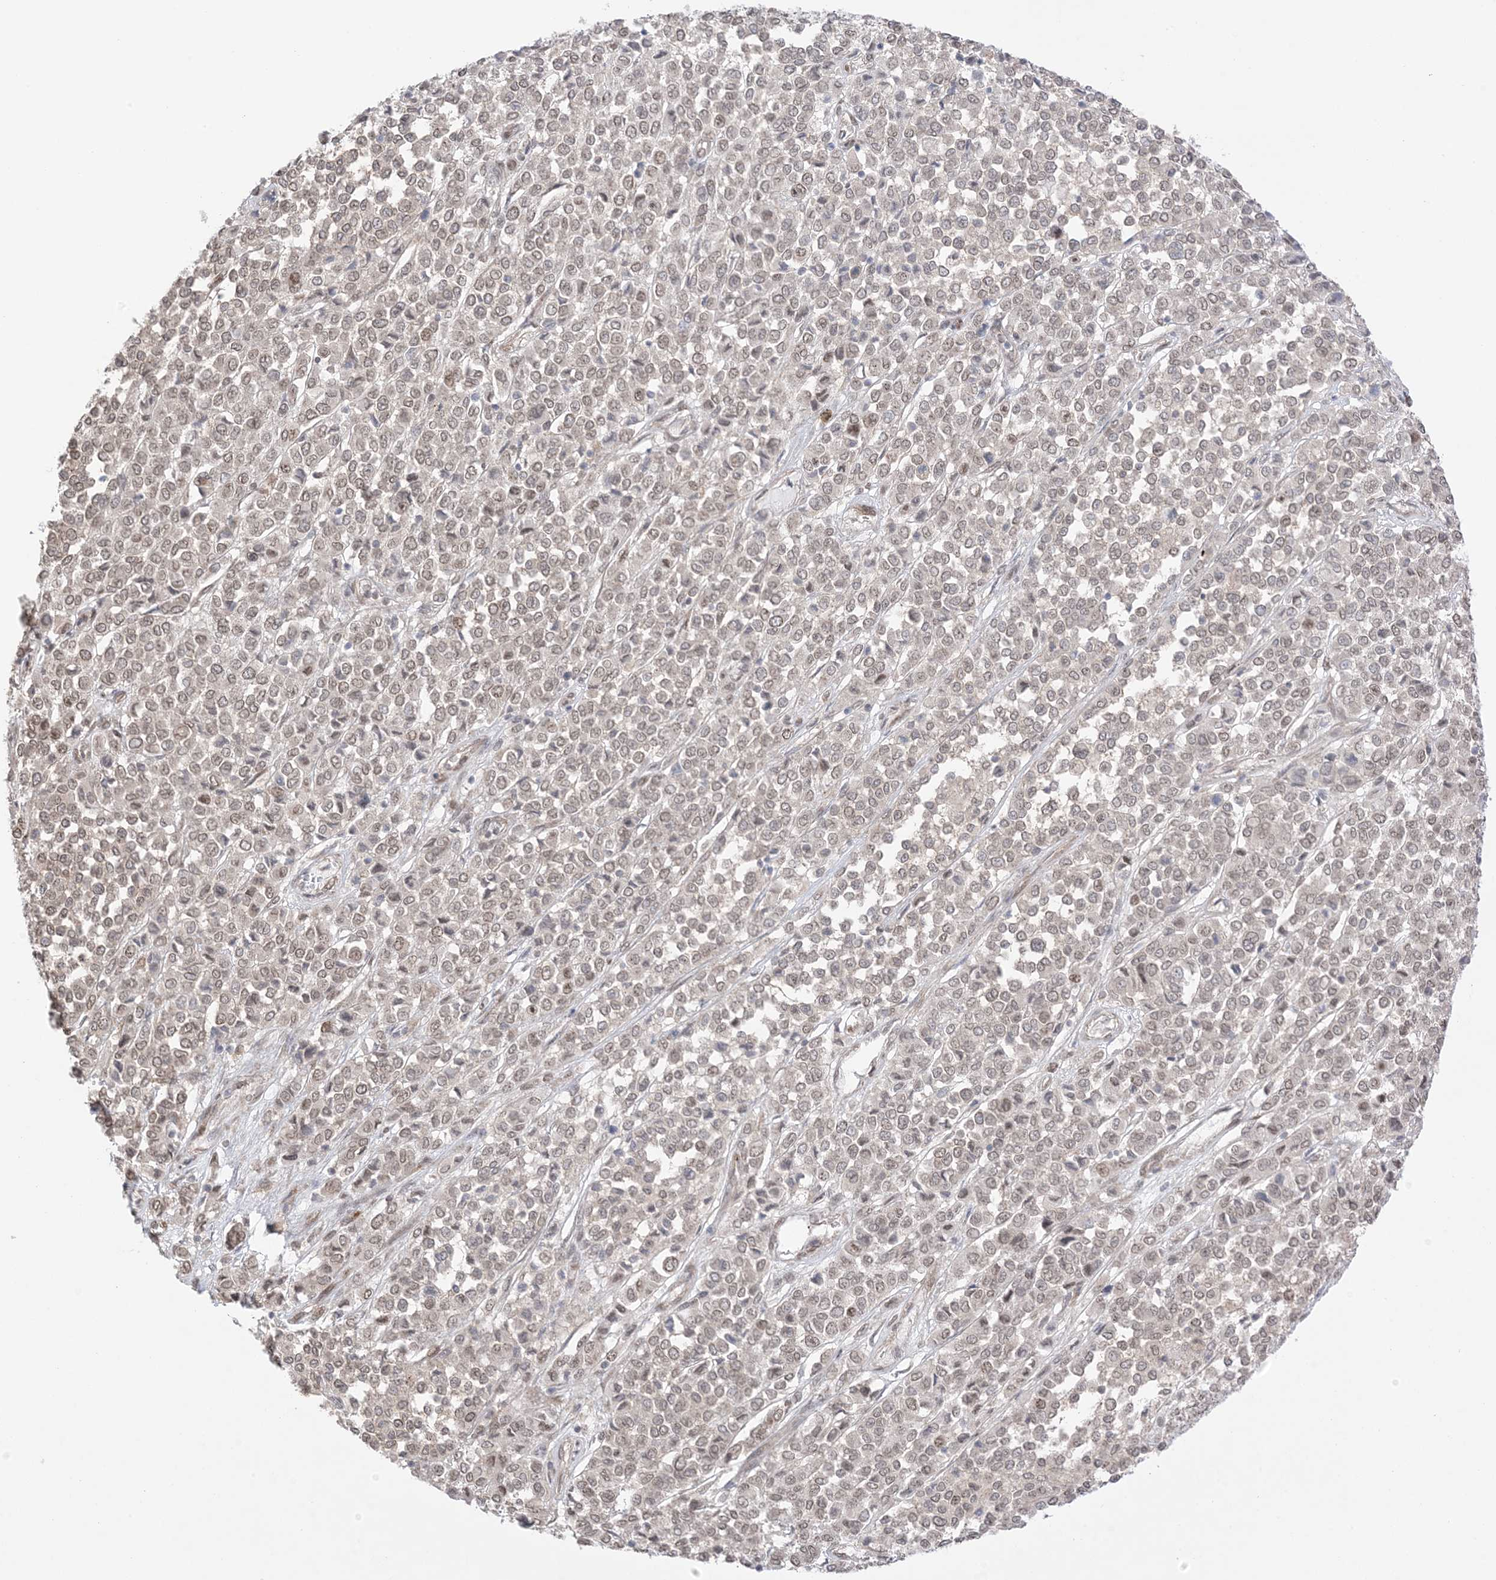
{"staining": {"intensity": "weak", "quantity": ">75%", "location": "cytoplasmic/membranous,nuclear"}, "tissue": "melanoma", "cell_type": "Tumor cells", "image_type": "cancer", "snomed": [{"axis": "morphology", "description": "Malignant melanoma, Metastatic site"}, {"axis": "topography", "description": "Pancreas"}], "caption": "About >75% of tumor cells in human melanoma display weak cytoplasmic/membranous and nuclear protein staining as visualized by brown immunohistochemical staining.", "gene": "UBE2E2", "patient": {"sex": "female", "age": 30}}